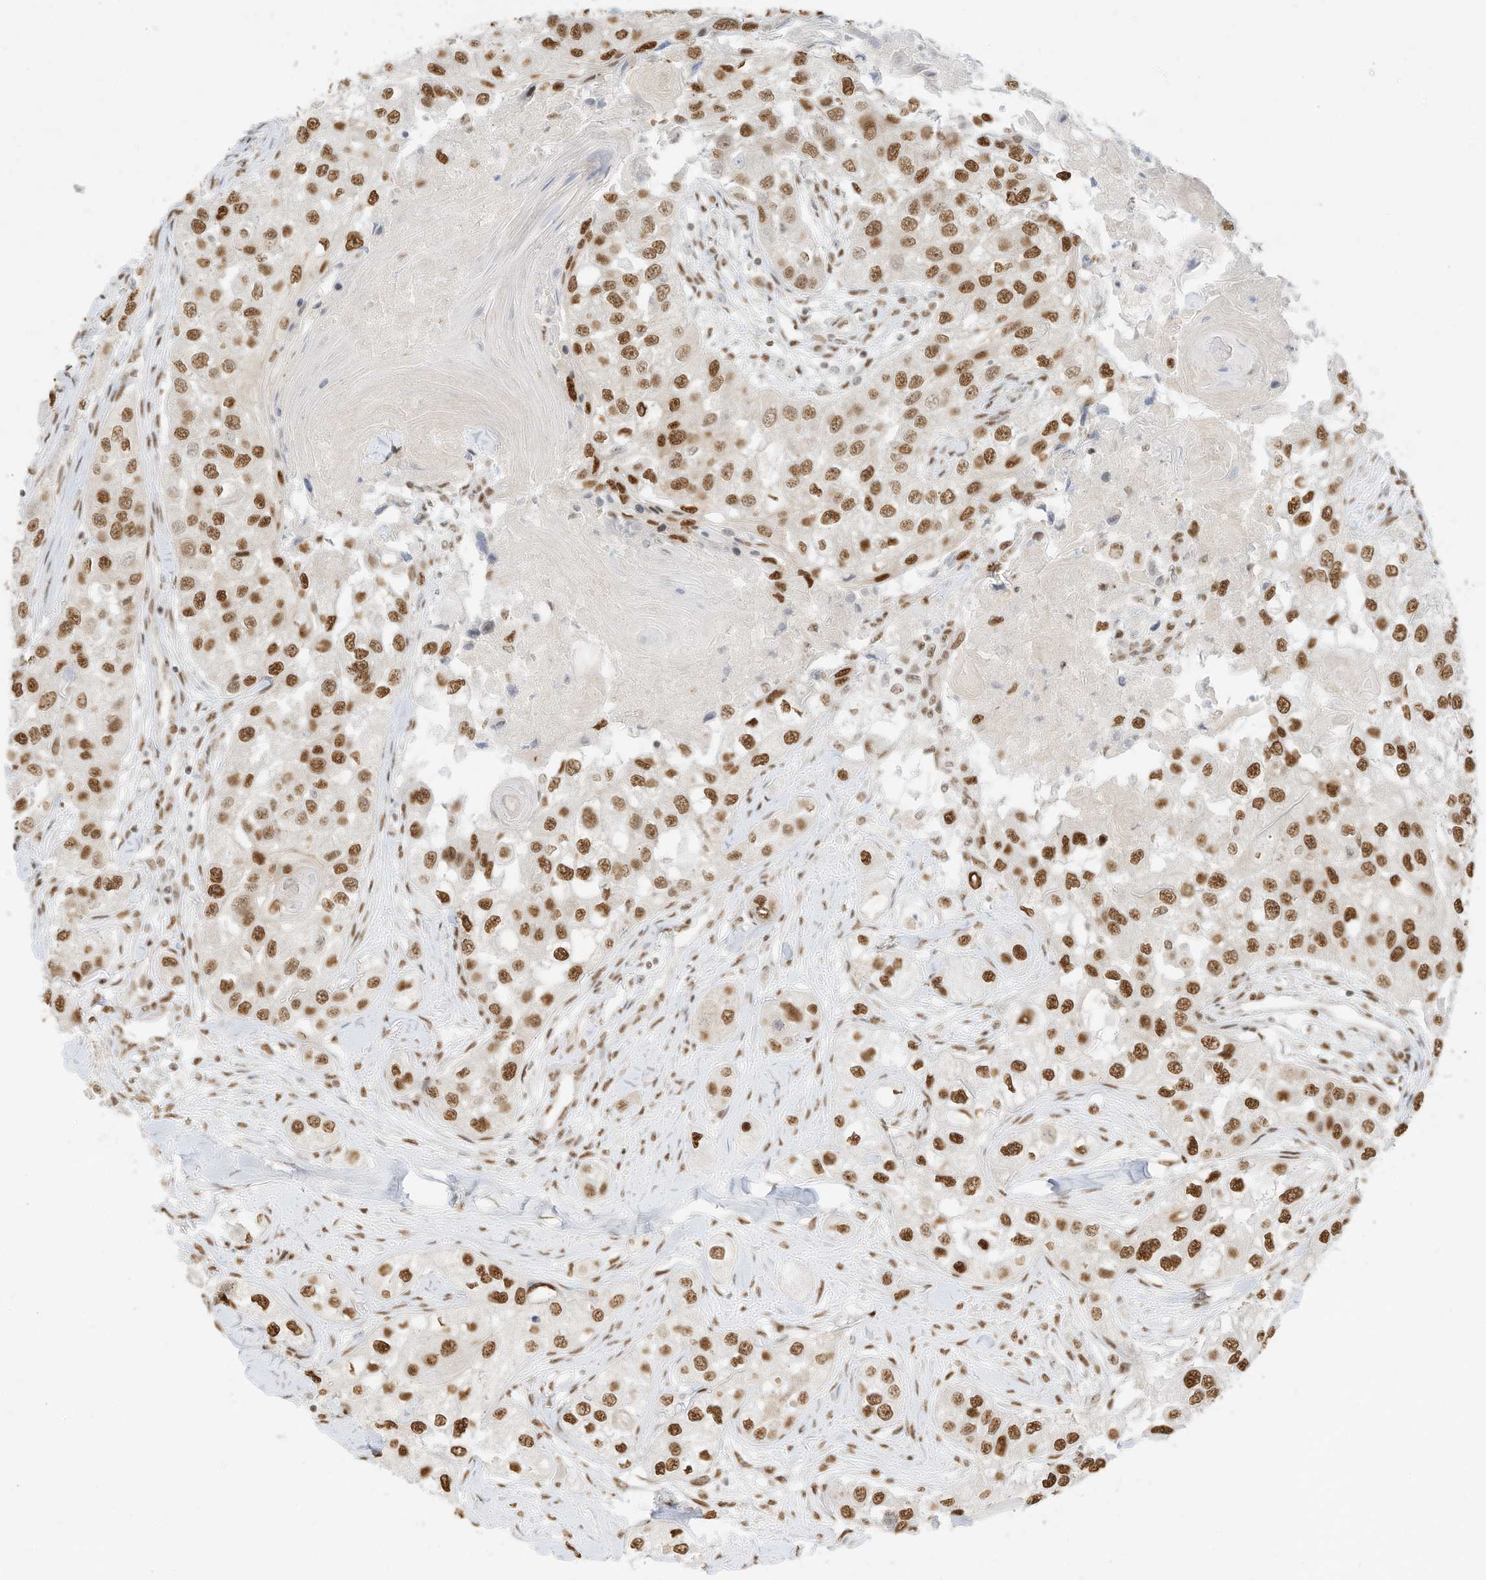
{"staining": {"intensity": "strong", "quantity": ">75%", "location": "nuclear"}, "tissue": "head and neck cancer", "cell_type": "Tumor cells", "image_type": "cancer", "snomed": [{"axis": "morphology", "description": "Normal tissue, NOS"}, {"axis": "morphology", "description": "Squamous cell carcinoma, NOS"}, {"axis": "topography", "description": "Skeletal muscle"}, {"axis": "topography", "description": "Head-Neck"}], "caption": "This micrograph reveals immunohistochemistry (IHC) staining of head and neck cancer, with high strong nuclear expression in about >75% of tumor cells.", "gene": "NHSL1", "patient": {"sex": "male", "age": 51}}